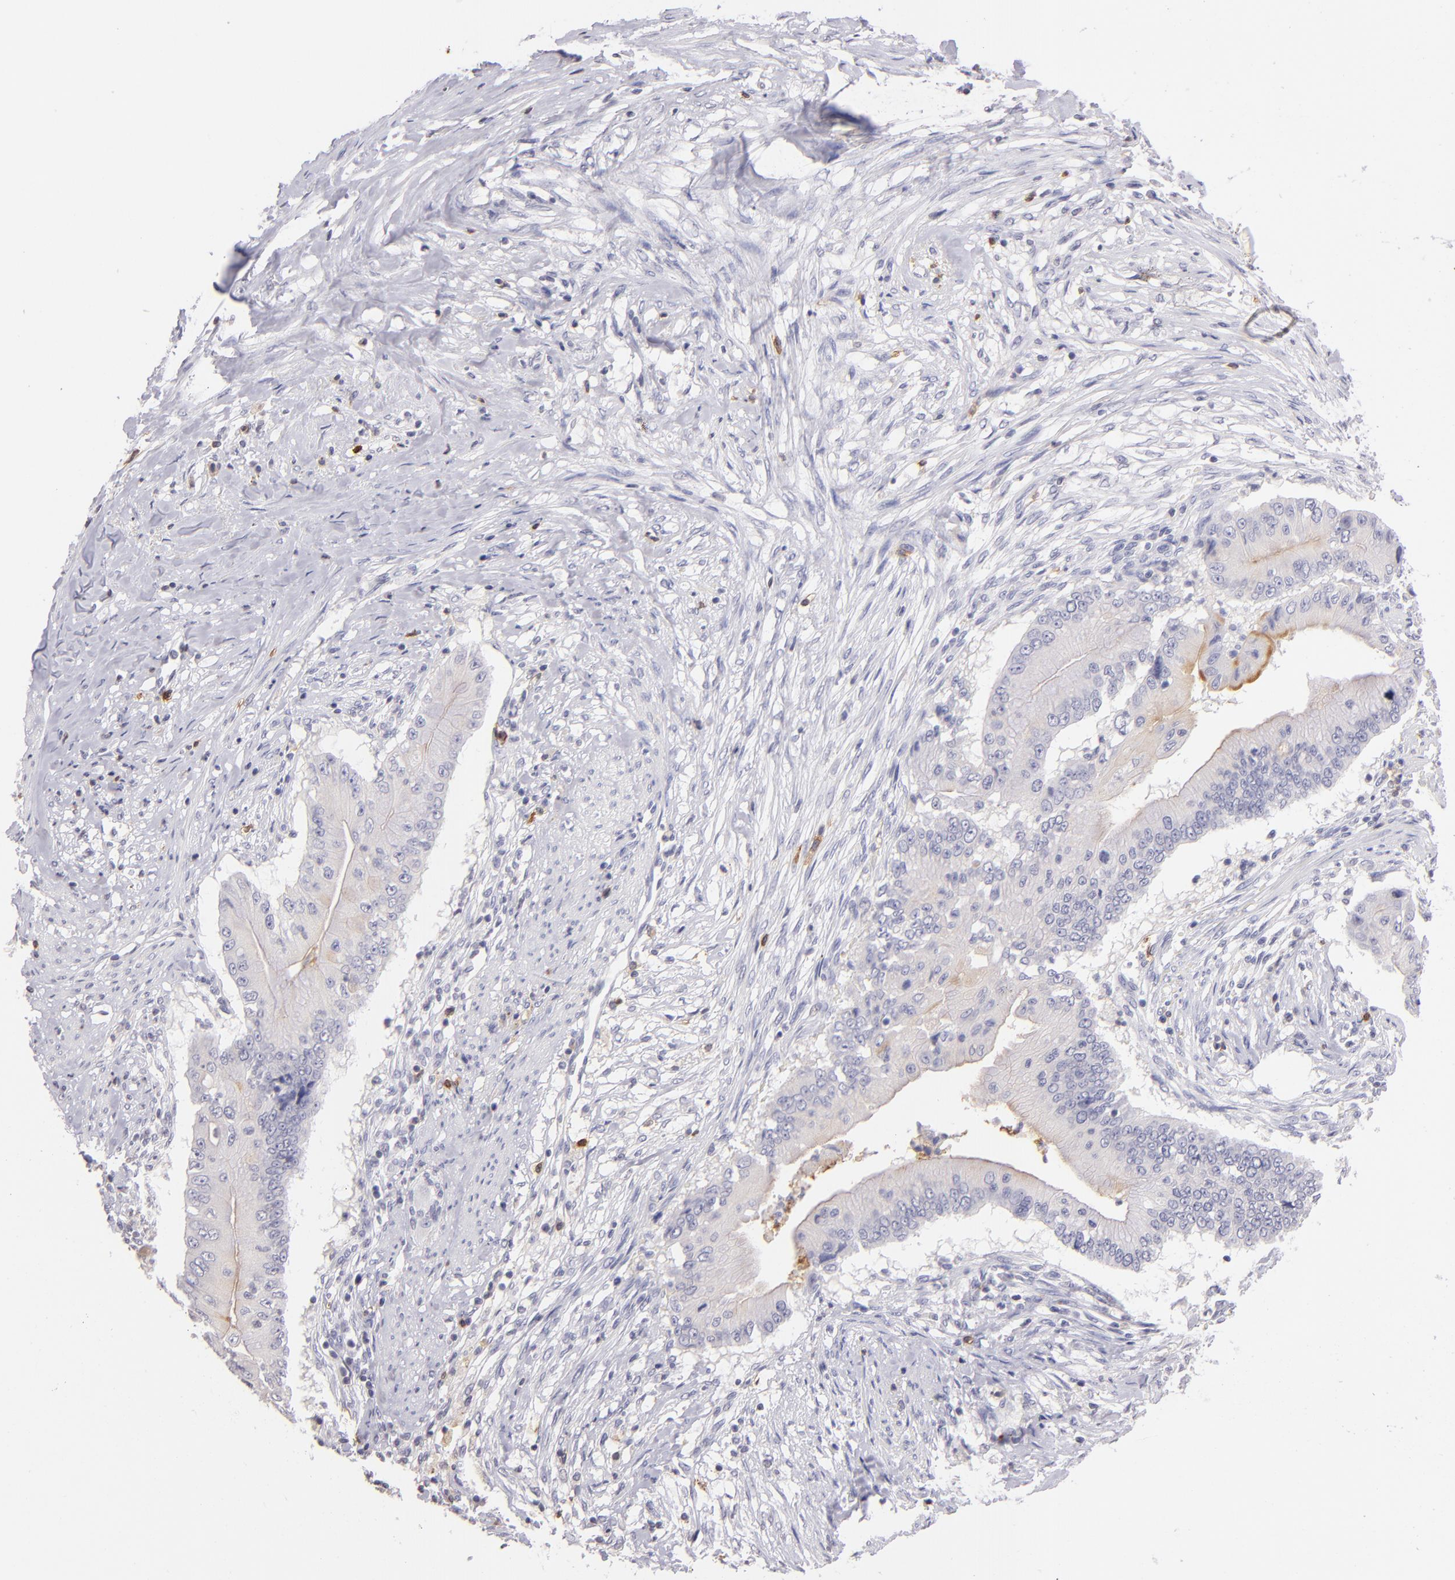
{"staining": {"intensity": "negative", "quantity": "none", "location": "none"}, "tissue": "pancreatic cancer", "cell_type": "Tumor cells", "image_type": "cancer", "snomed": [{"axis": "morphology", "description": "Adenocarcinoma, NOS"}, {"axis": "topography", "description": "Pancreas"}], "caption": "Tumor cells are negative for brown protein staining in pancreatic adenocarcinoma.", "gene": "IL2RA", "patient": {"sex": "male", "age": 62}}